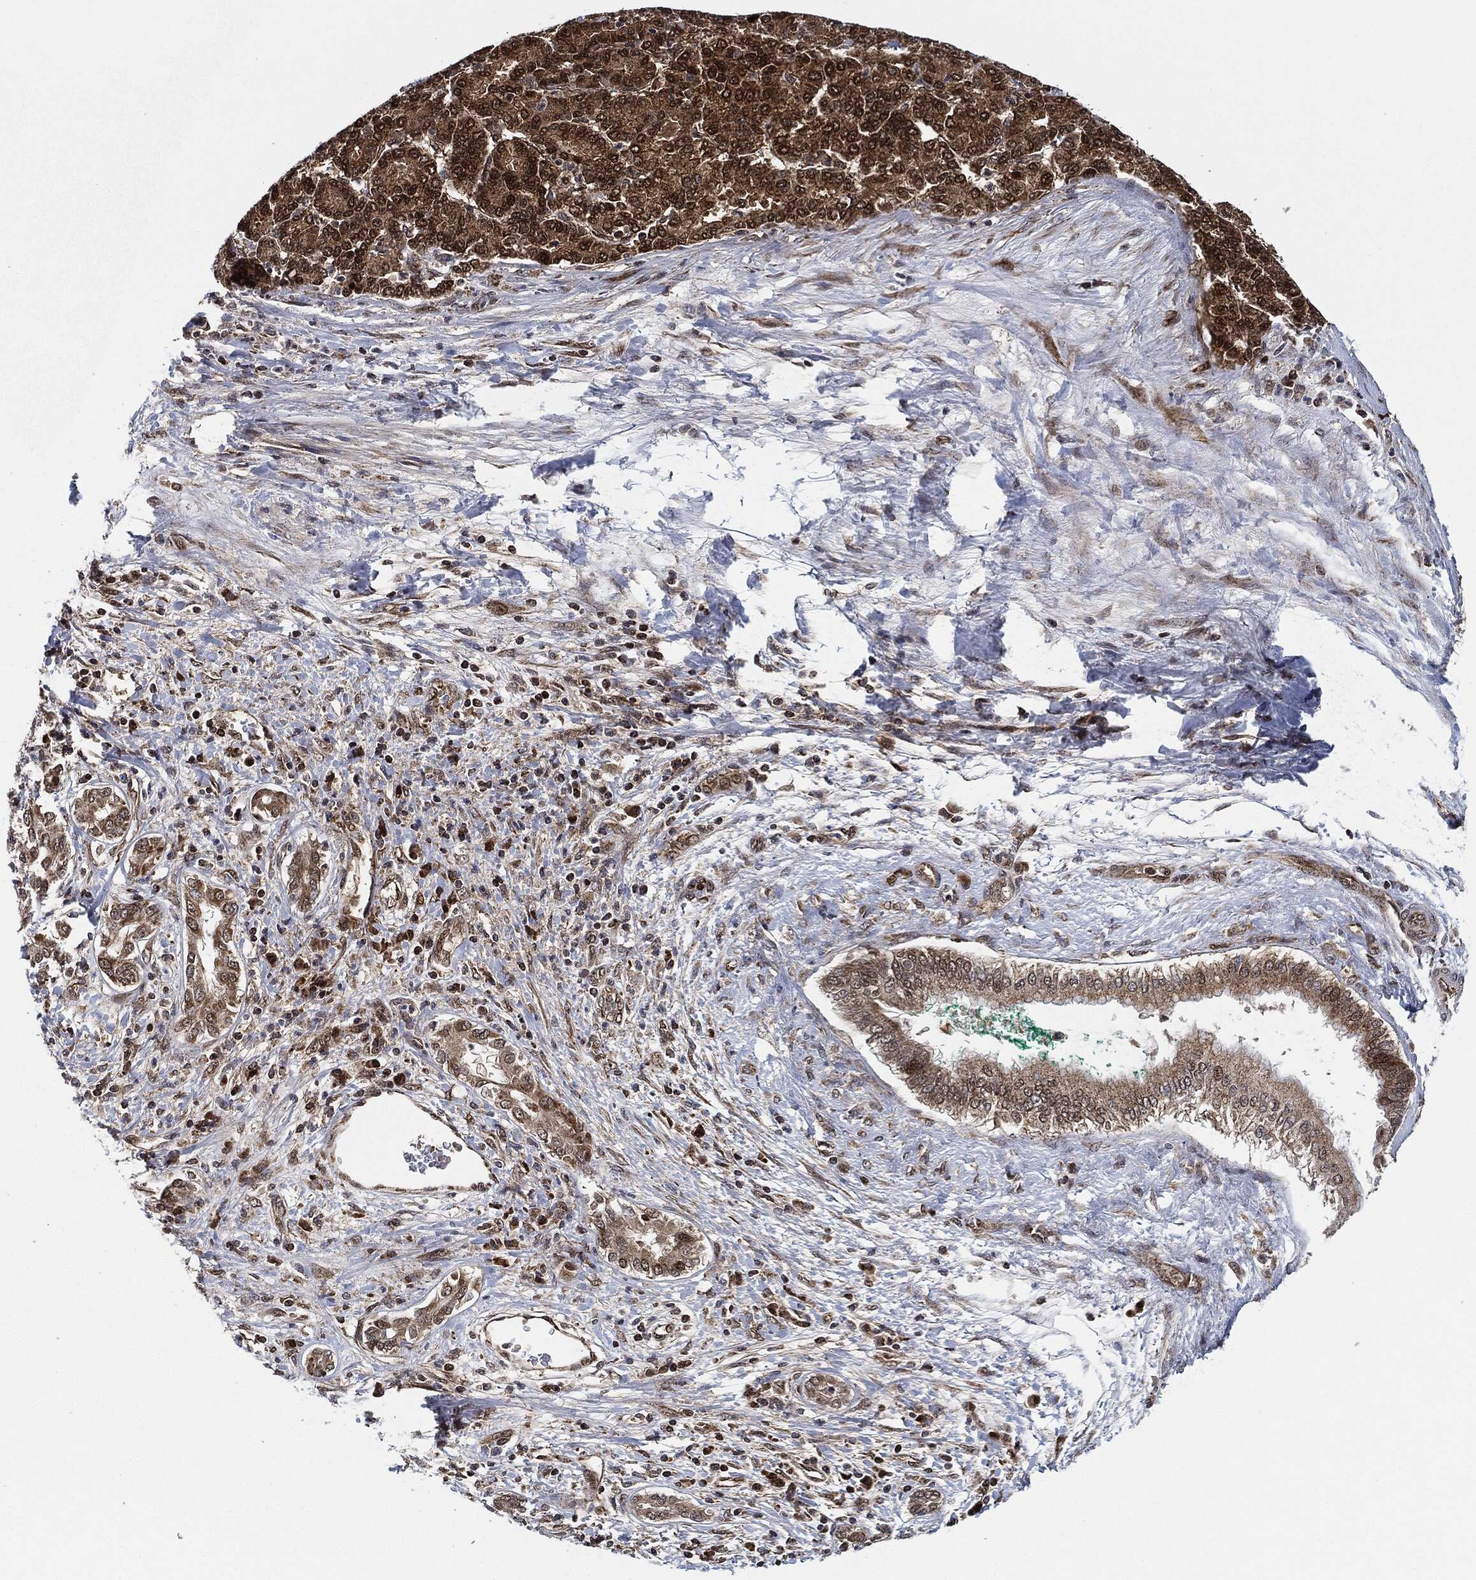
{"staining": {"intensity": "strong", "quantity": ">75%", "location": "cytoplasmic/membranous"}, "tissue": "liver cancer", "cell_type": "Tumor cells", "image_type": "cancer", "snomed": [{"axis": "morphology", "description": "Carcinoma, Hepatocellular, NOS"}, {"axis": "topography", "description": "Liver"}], "caption": "Liver cancer (hepatocellular carcinoma) stained with immunohistochemistry (IHC) demonstrates strong cytoplasmic/membranous positivity in approximately >75% of tumor cells. (Brightfield microscopy of DAB IHC at high magnification).", "gene": "RNASEL", "patient": {"sex": "male", "age": 65}}